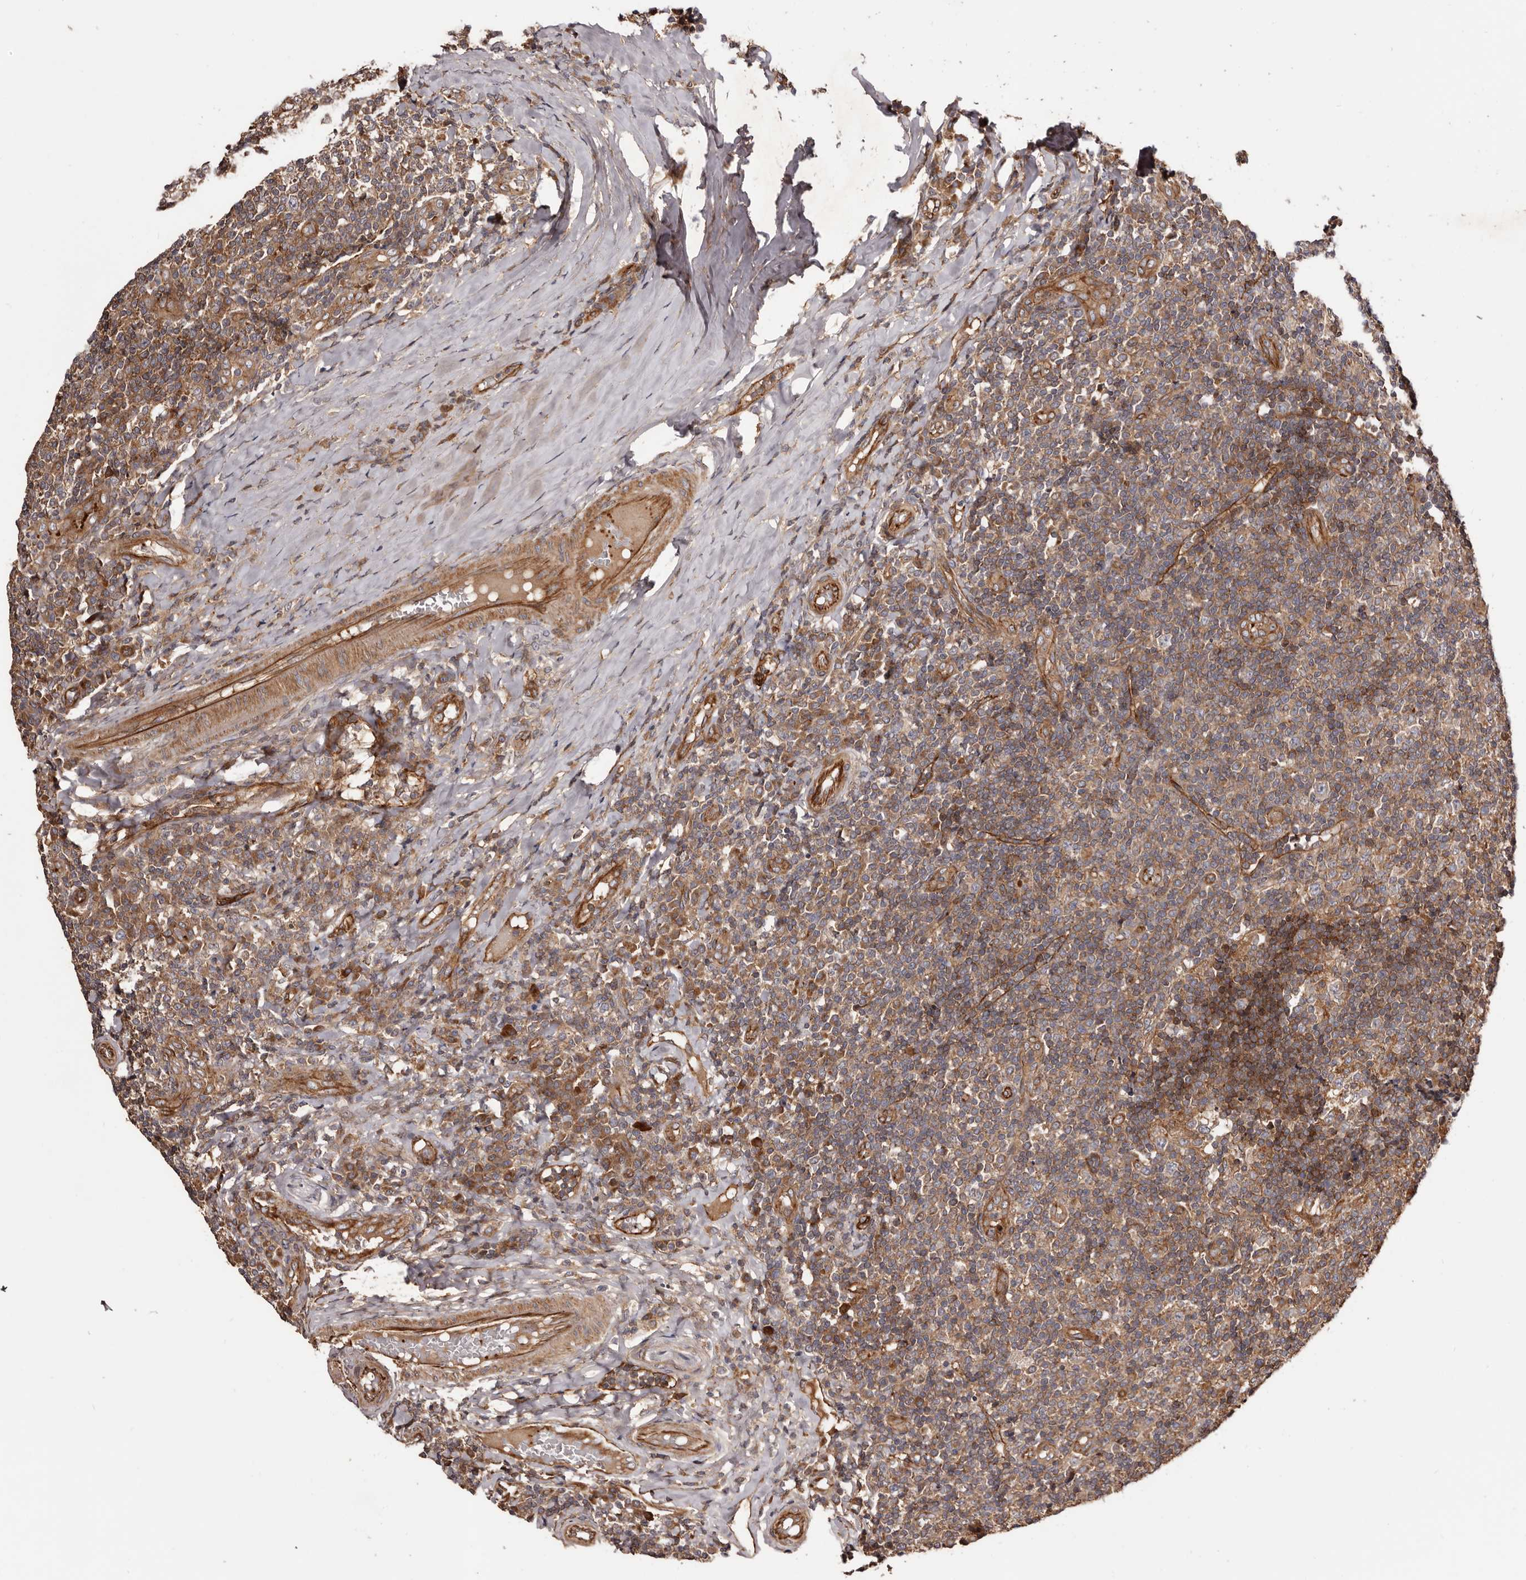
{"staining": {"intensity": "weak", "quantity": ">75%", "location": "cytoplasmic/membranous"}, "tissue": "tonsil", "cell_type": "Germinal center cells", "image_type": "normal", "snomed": [{"axis": "morphology", "description": "Normal tissue, NOS"}, {"axis": "topography", "description": "Tonsil"}], "caption": "Immunohistochemistry (IHC) (DAB (3,3'-diaminobenzidine)) staining of normal human tonsil displays weak cytoplasmic/membranous protein expression in approximately >75% of germinal center cells. (brown staining indicates protein expression, while blue staining denotes nuclei).", "gene": "GTPBP1", "patient": {"sex": "female", "age": 19}}